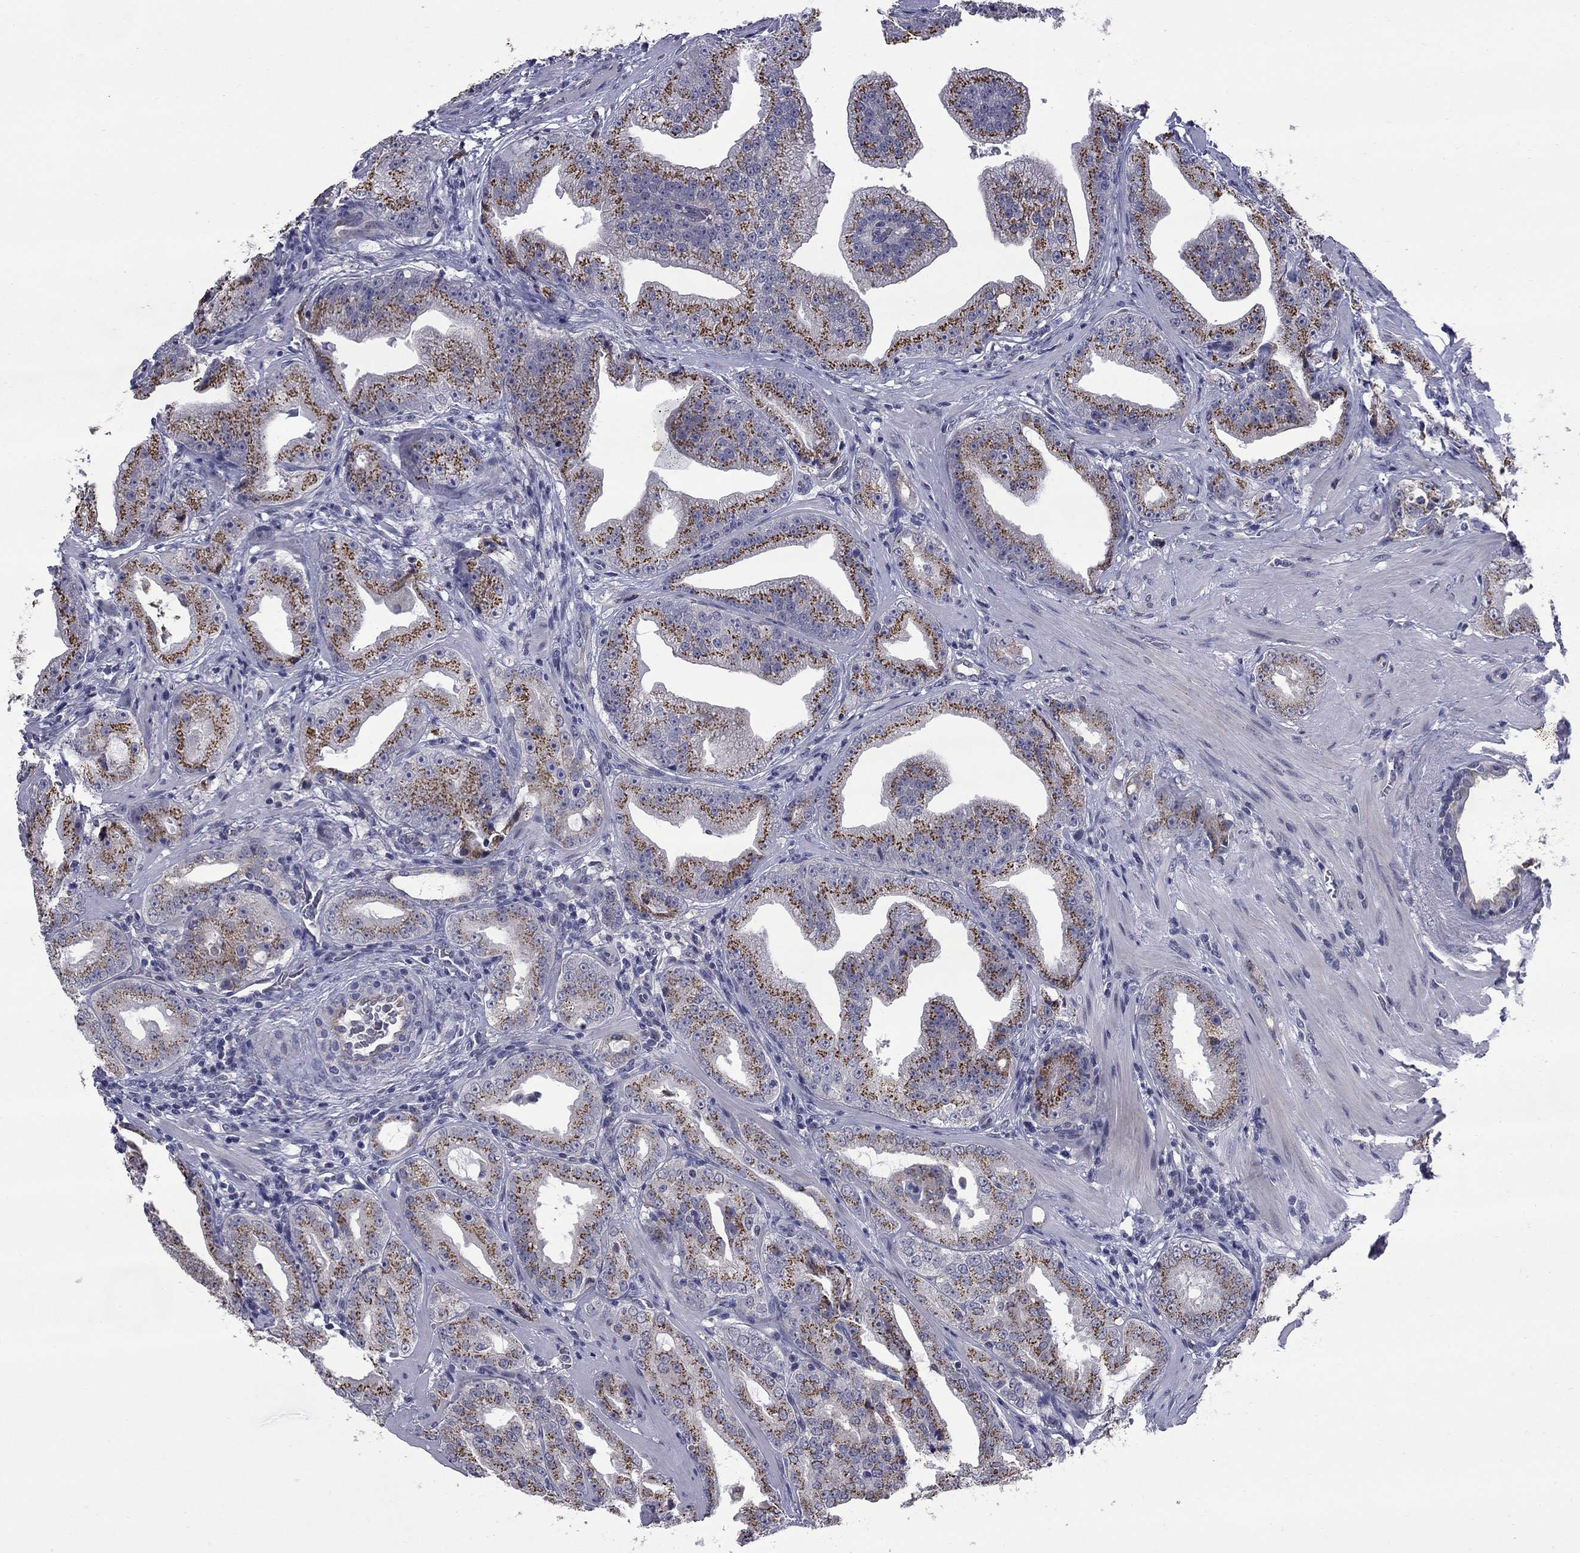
{"staining": {"intensity": "strong", "quantity": ">75%", "location": "cytoplasmic/membranous"}, "tissue": "prostate cancer", "cell_type": "Tumor cells", "image_type": "cancer", "snomed": [{"axis": "morphology", "description": "Adenocarcinoma, Low grade"}, {"axis": "topography", "description": "Prostate"}], "caption": "Tumor cells demonstrate strong cytoplasmic/membranous expression in approximately >75% of cells in prostate cancer (adenocarcinoma (low-grade)).", "gene": "HTR4", "patient": {"sex": "male", "age": 62}}